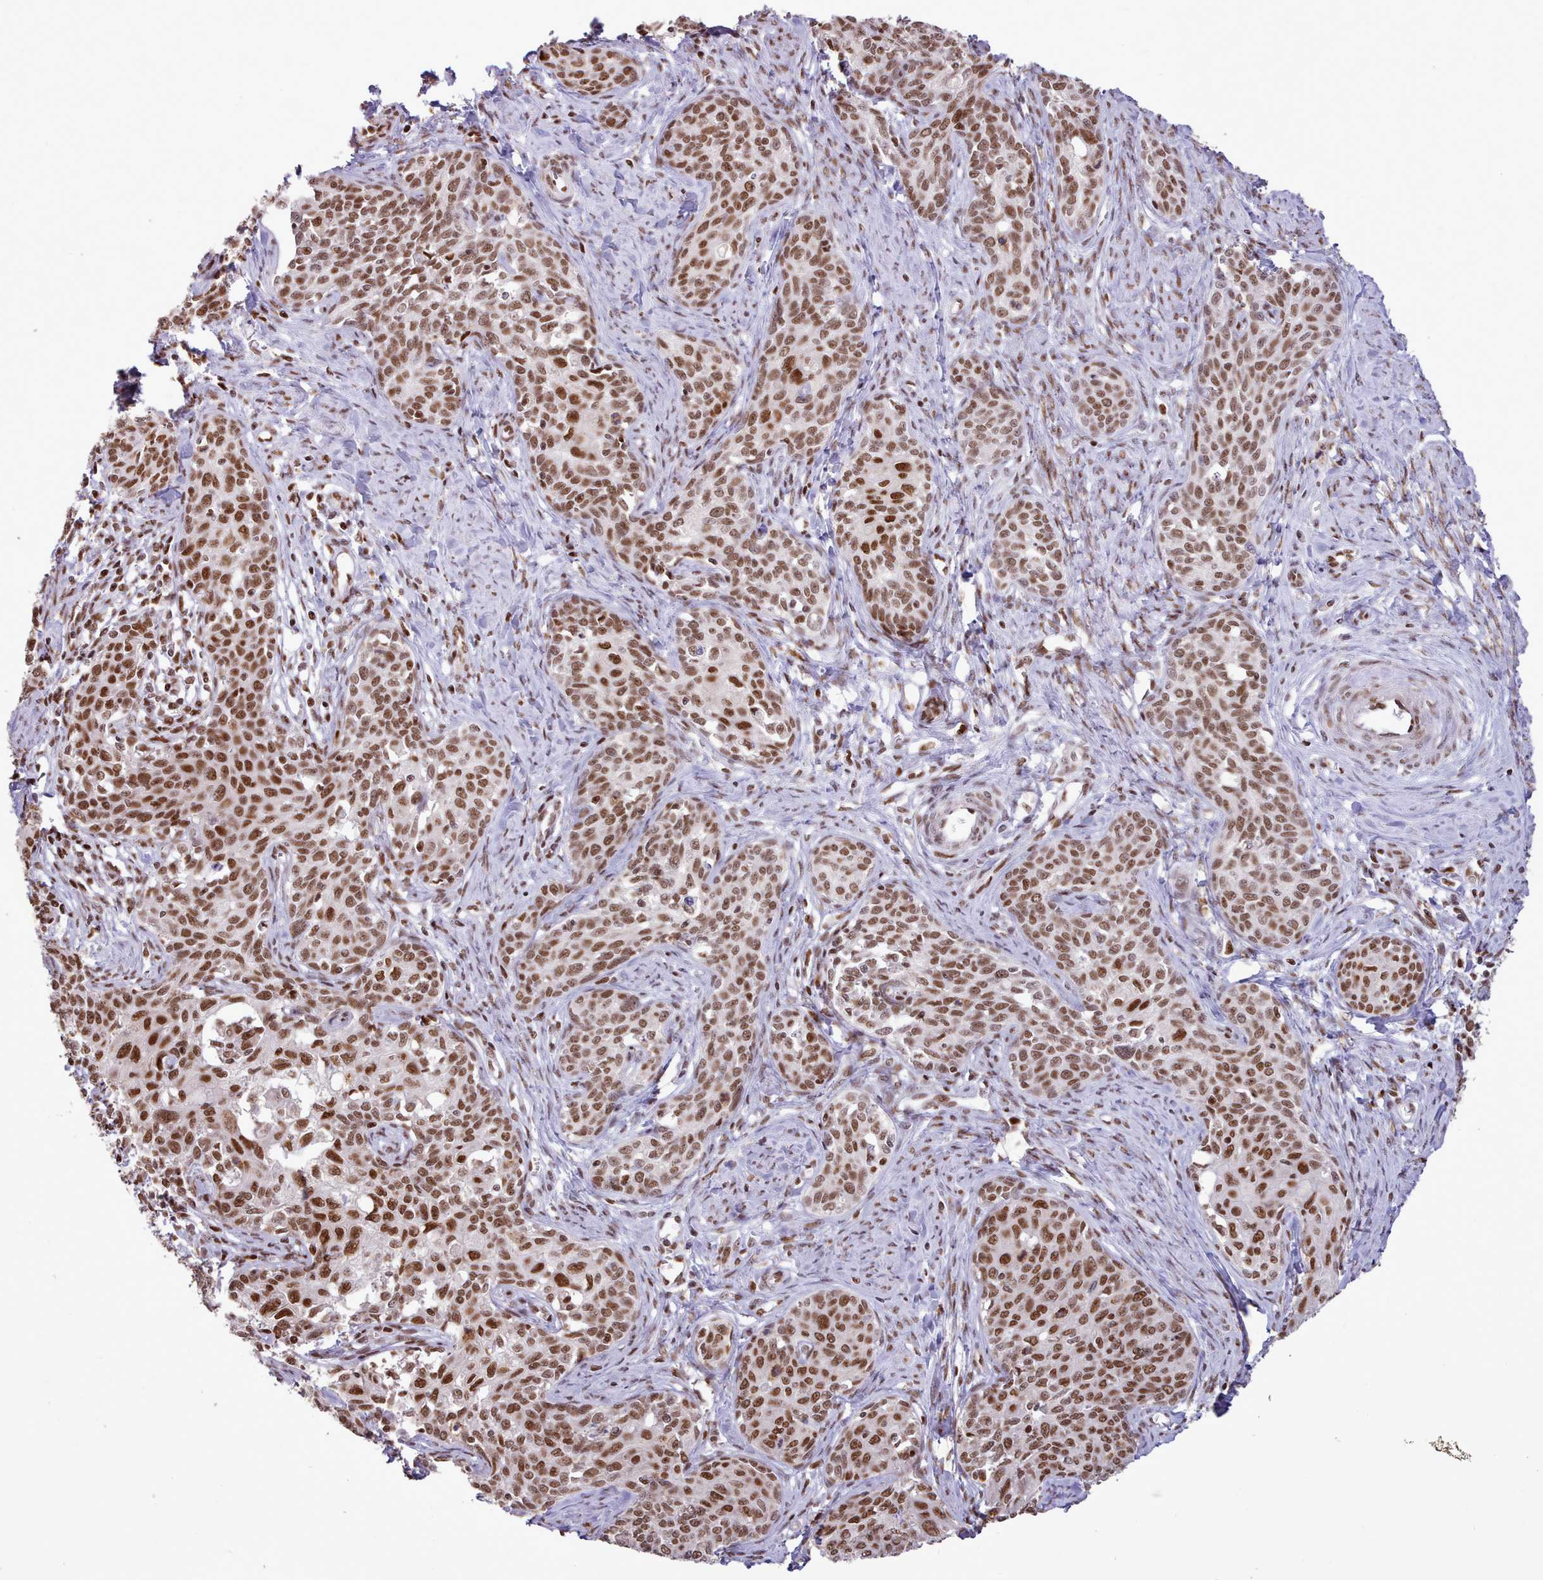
{"staining": {"intensity": "strong", "quantity": ">75%", "location": "nuclear"}, "tissue": "cervical cancer", "cell_type": "Tumor cells", "image_type": "cancer", "snomed": [{"axis": "morphology", "description": "Squamous cell carcinoma, NOS"}, {"axis": "morphology", "description": "Adenocarcinoma, NOS"}, {"axis": "topography", "description": "Cervix"}], "caption": "Human cervical cancer stained for a protein (brown) shows strong nuclear positive staining in approximately >75% of tumor cells.", "gene": "TAF15", "patient": {"sex": "female", "age": 52}}